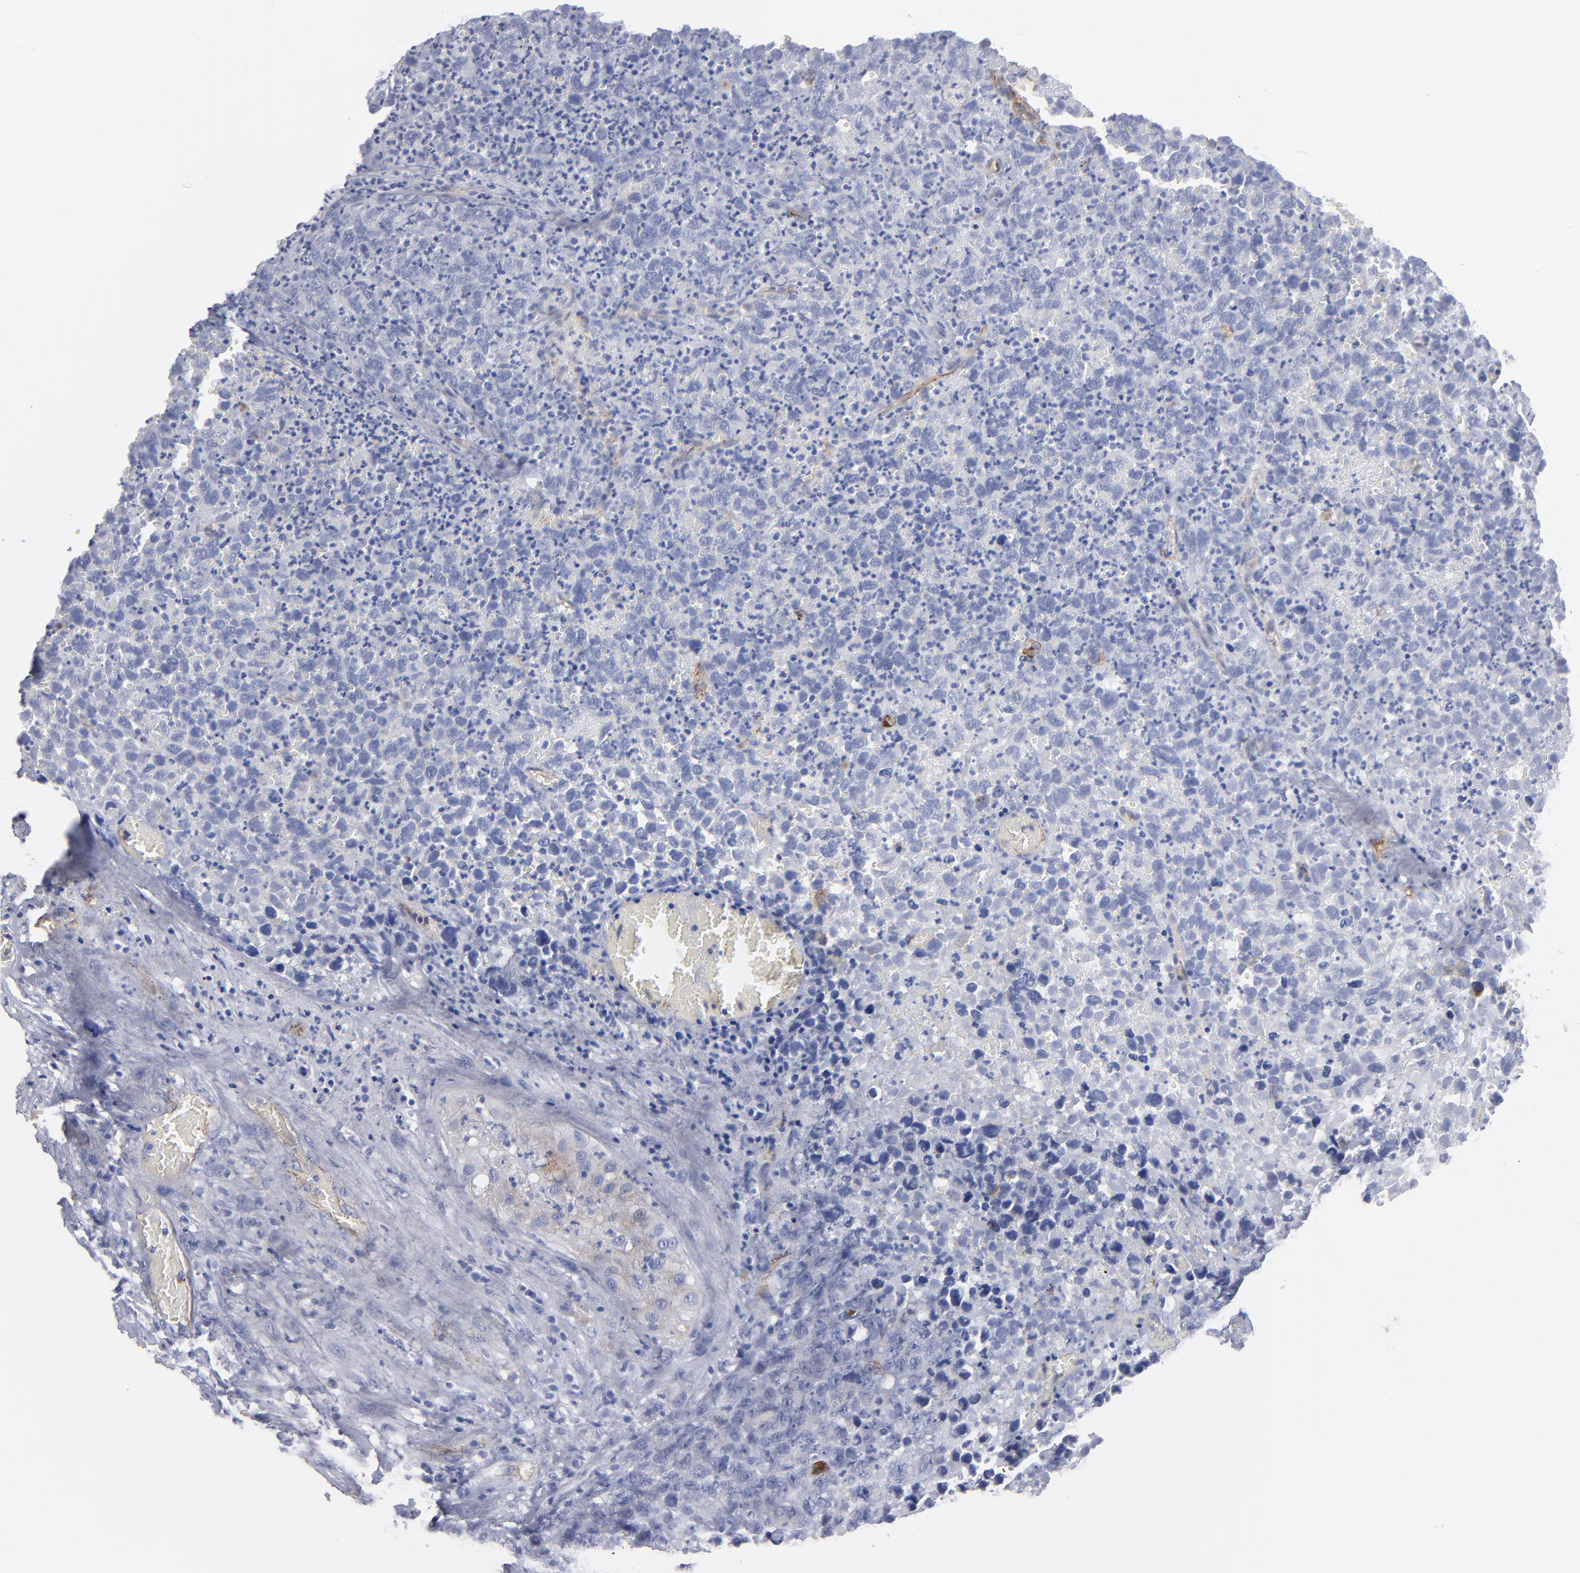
{"staining": {"intensity": "negative", "quantity": "none", "location": "none"}, "tissue": "testis cancer", "cell_type": "Tumor cells", "image_type": "cancer", "snomed": [{"axis": "morphology", "description": "Carcinoma, Embryonal, NOS"}, {"axis": "topography", "description": "Testis"}], "caption": "Tumor cells show no significant positivity in embryonal carcinoma (testis).", "gene": "TM4SF1", "patient": {"sex": "male", "age": 31}}